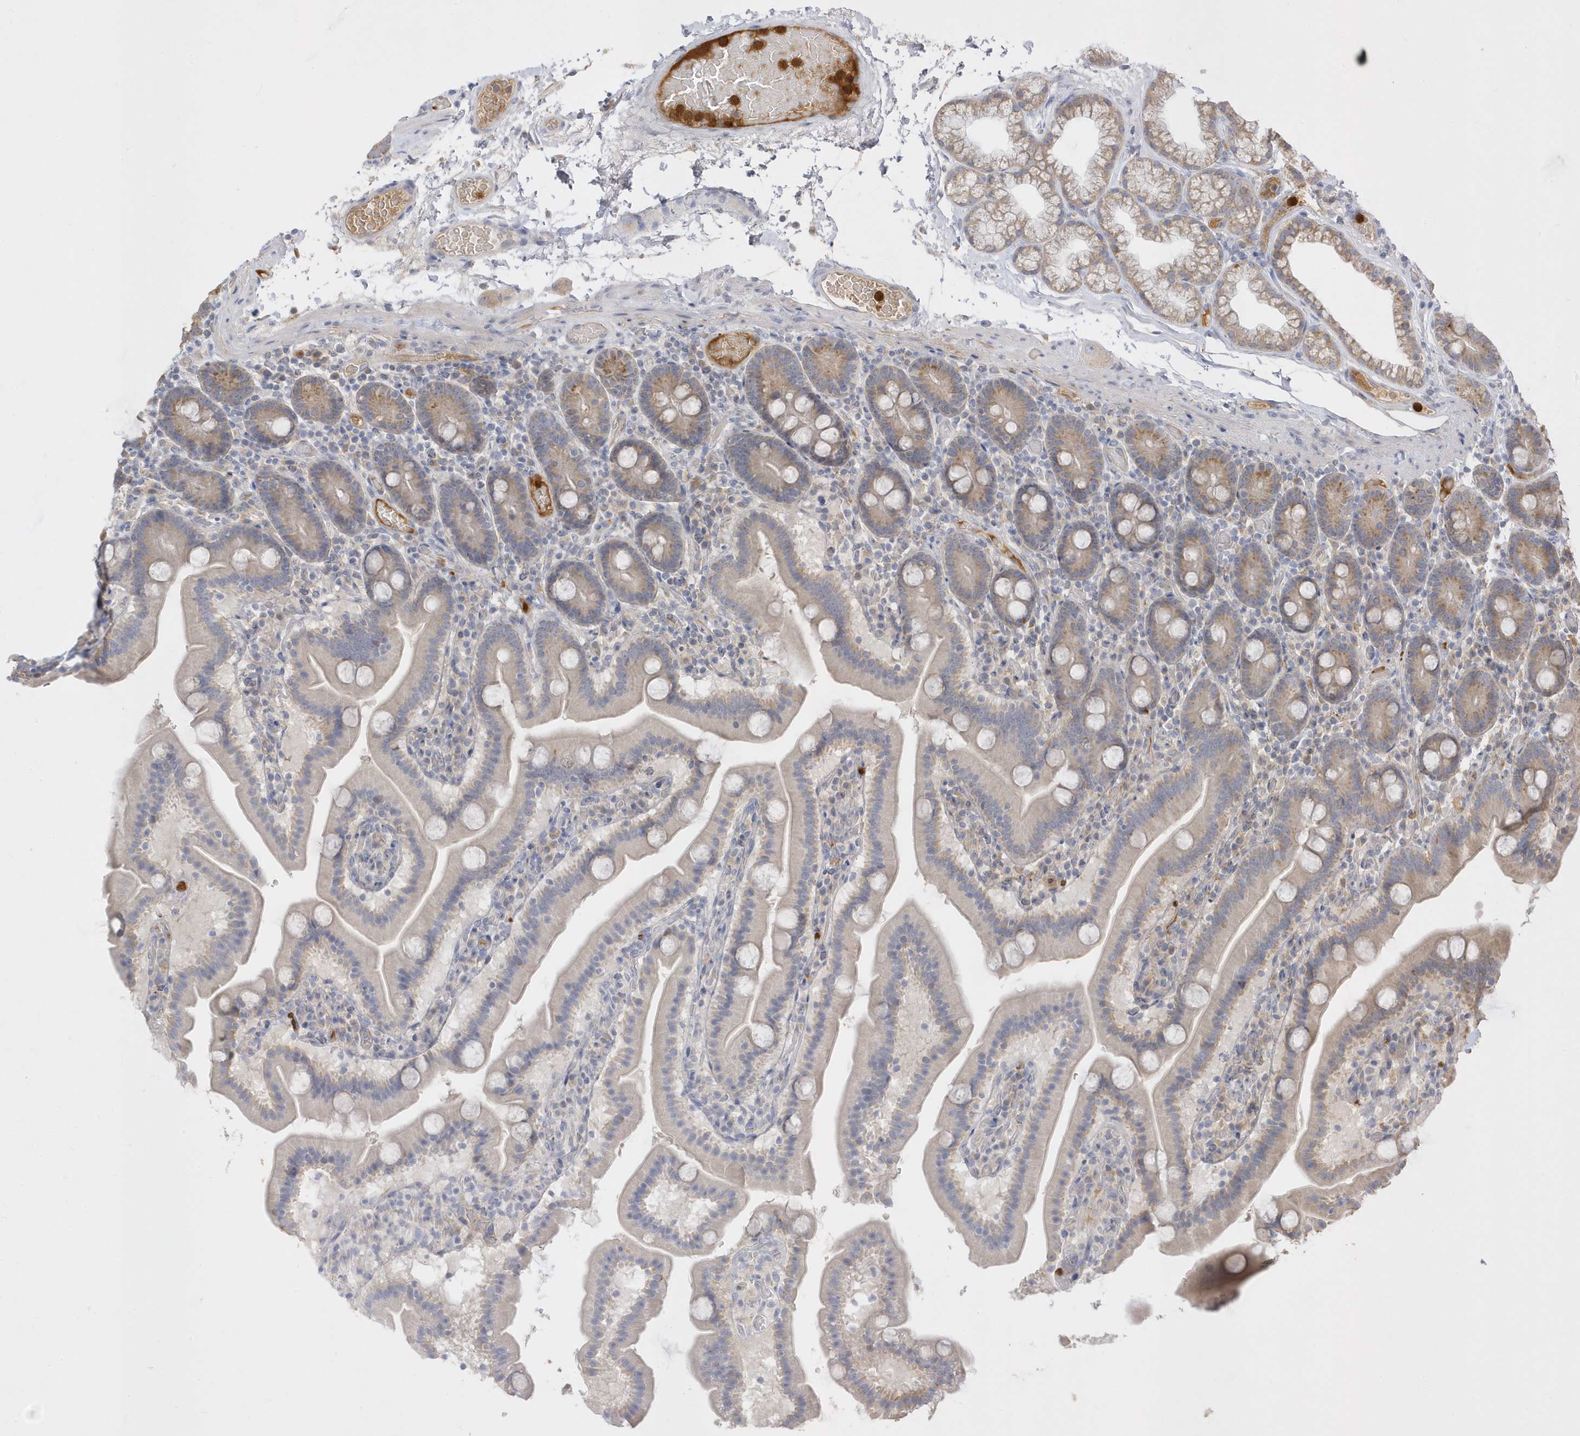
{"staining": {"intensity": "moderate", "quantity": "<25%", "location": "cytoplasmic/membranous"}, "tissue": "duodenum", "cell_type": "Glandular cells", "image_type": "normal", "snomed": [{"axis": "morphology", "description": "Normal tissue, NOS"}, {"axis": "topography", "description": "Duodenum"}], "caption": "Brown immunohistochemical staining in benign duodenum demonstrates moderate cytoplasmic/membranous expression in about <25% of glandular cells. The staining is performed using DAB (3,3'-diaminobenzidine) brown chromogen to label protein expression. The nuclei are counter-stained blue using hematoxylin.", "gene": "DPP9", "patient": {"sex": "male", "age": 55}}